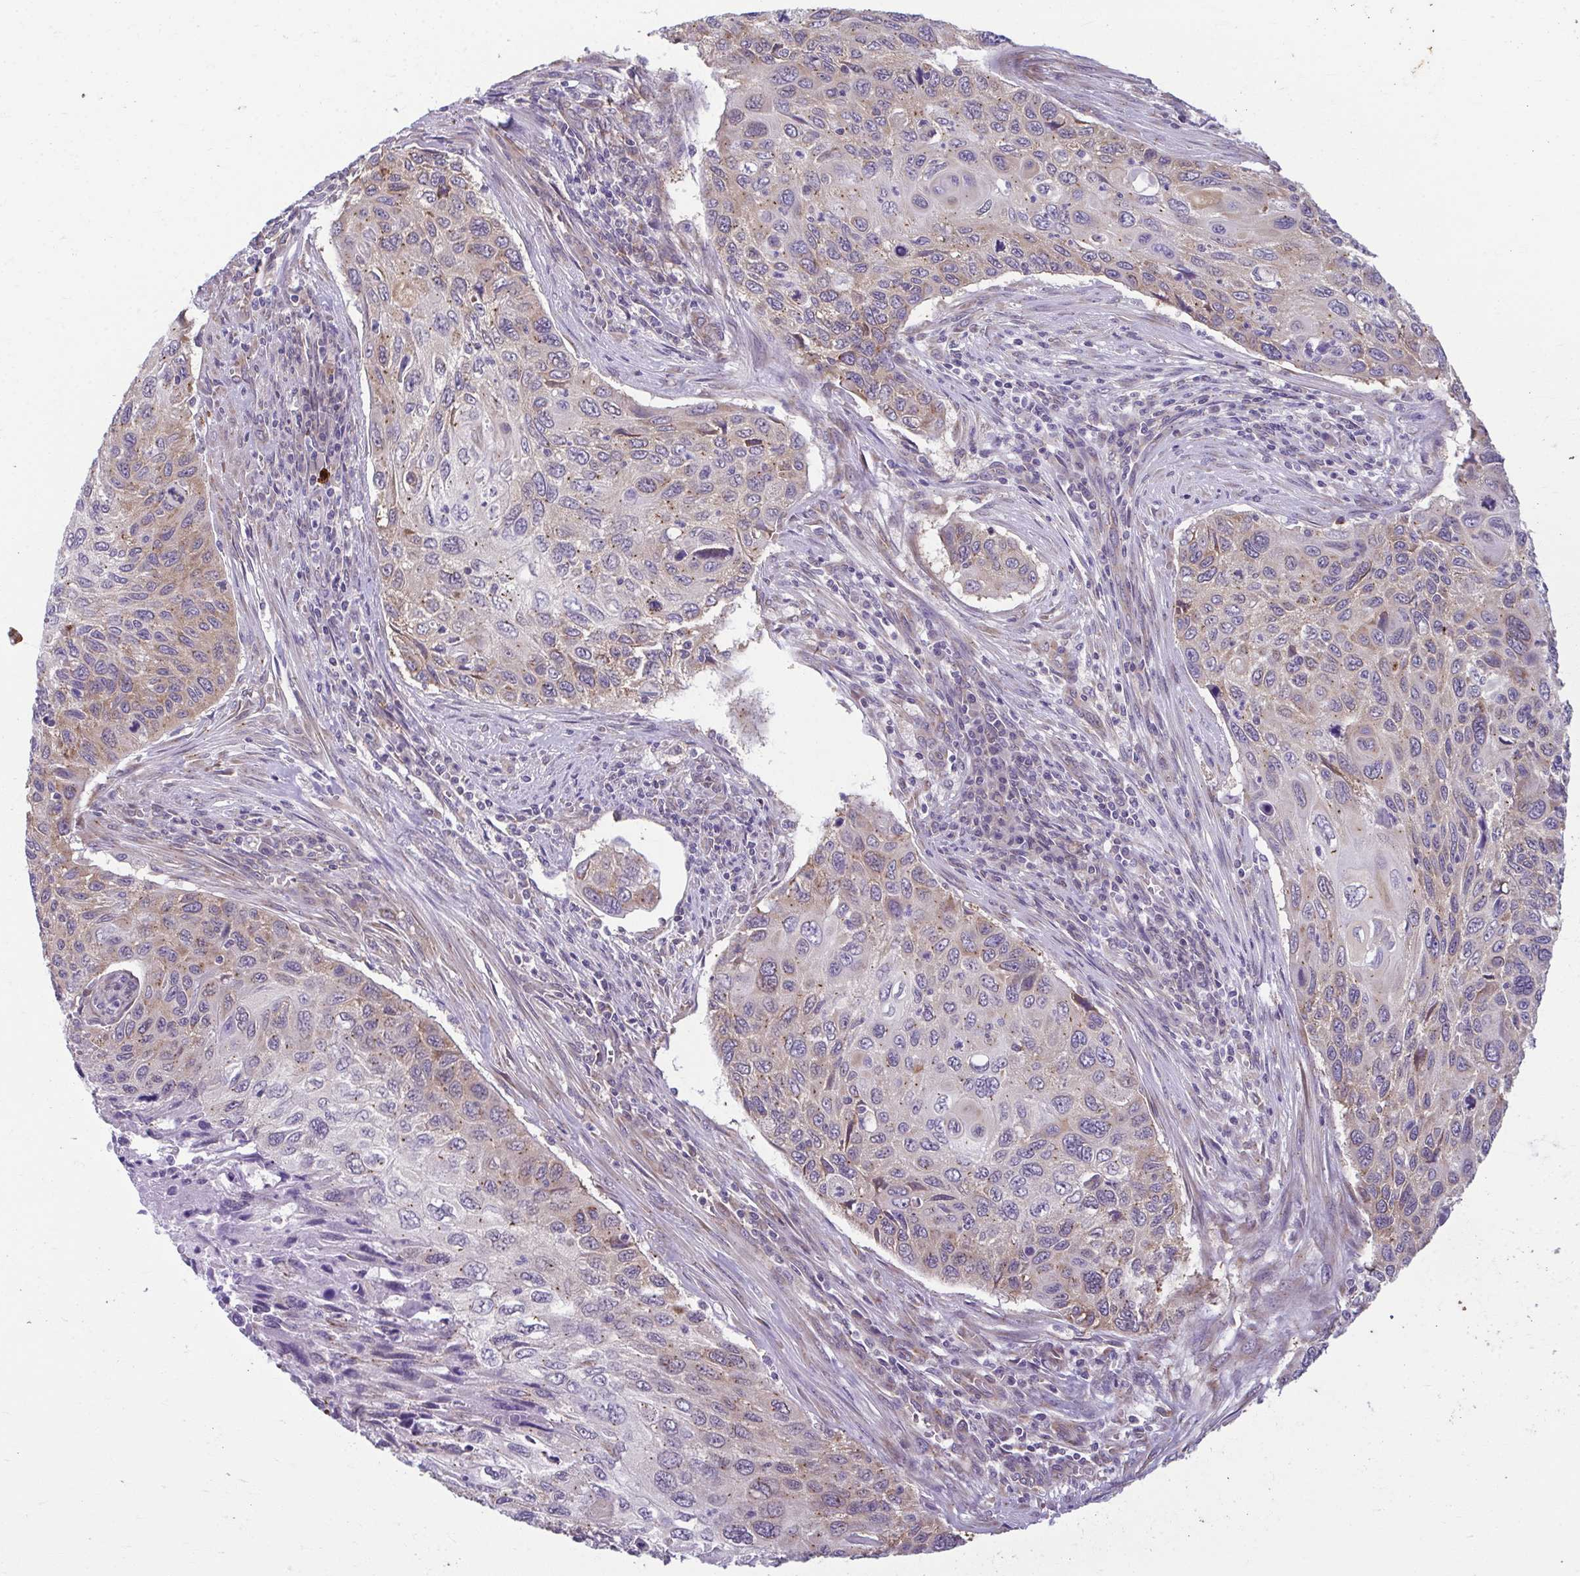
{"staining": {"intensity": "weak", "quantity": "<25%", "location": "cytoplasmic/membranous"}, "tissue": "cervical cancer", "cell_type": "Tumor cells", "image_type": "cancer", "snomed": [{"axis": "morphology", "description": "Squamous cell carcinoma, NOS"}, {"axis": "topography", "description": "Cervix"}], "caption": "This is an IHC photomicrograph of human cervical cancer (squamous cell carcinoma). There is no positivity in tumor cells.", "gene": "TMEM108", "patient": {"sex": "female", "age": 70}}